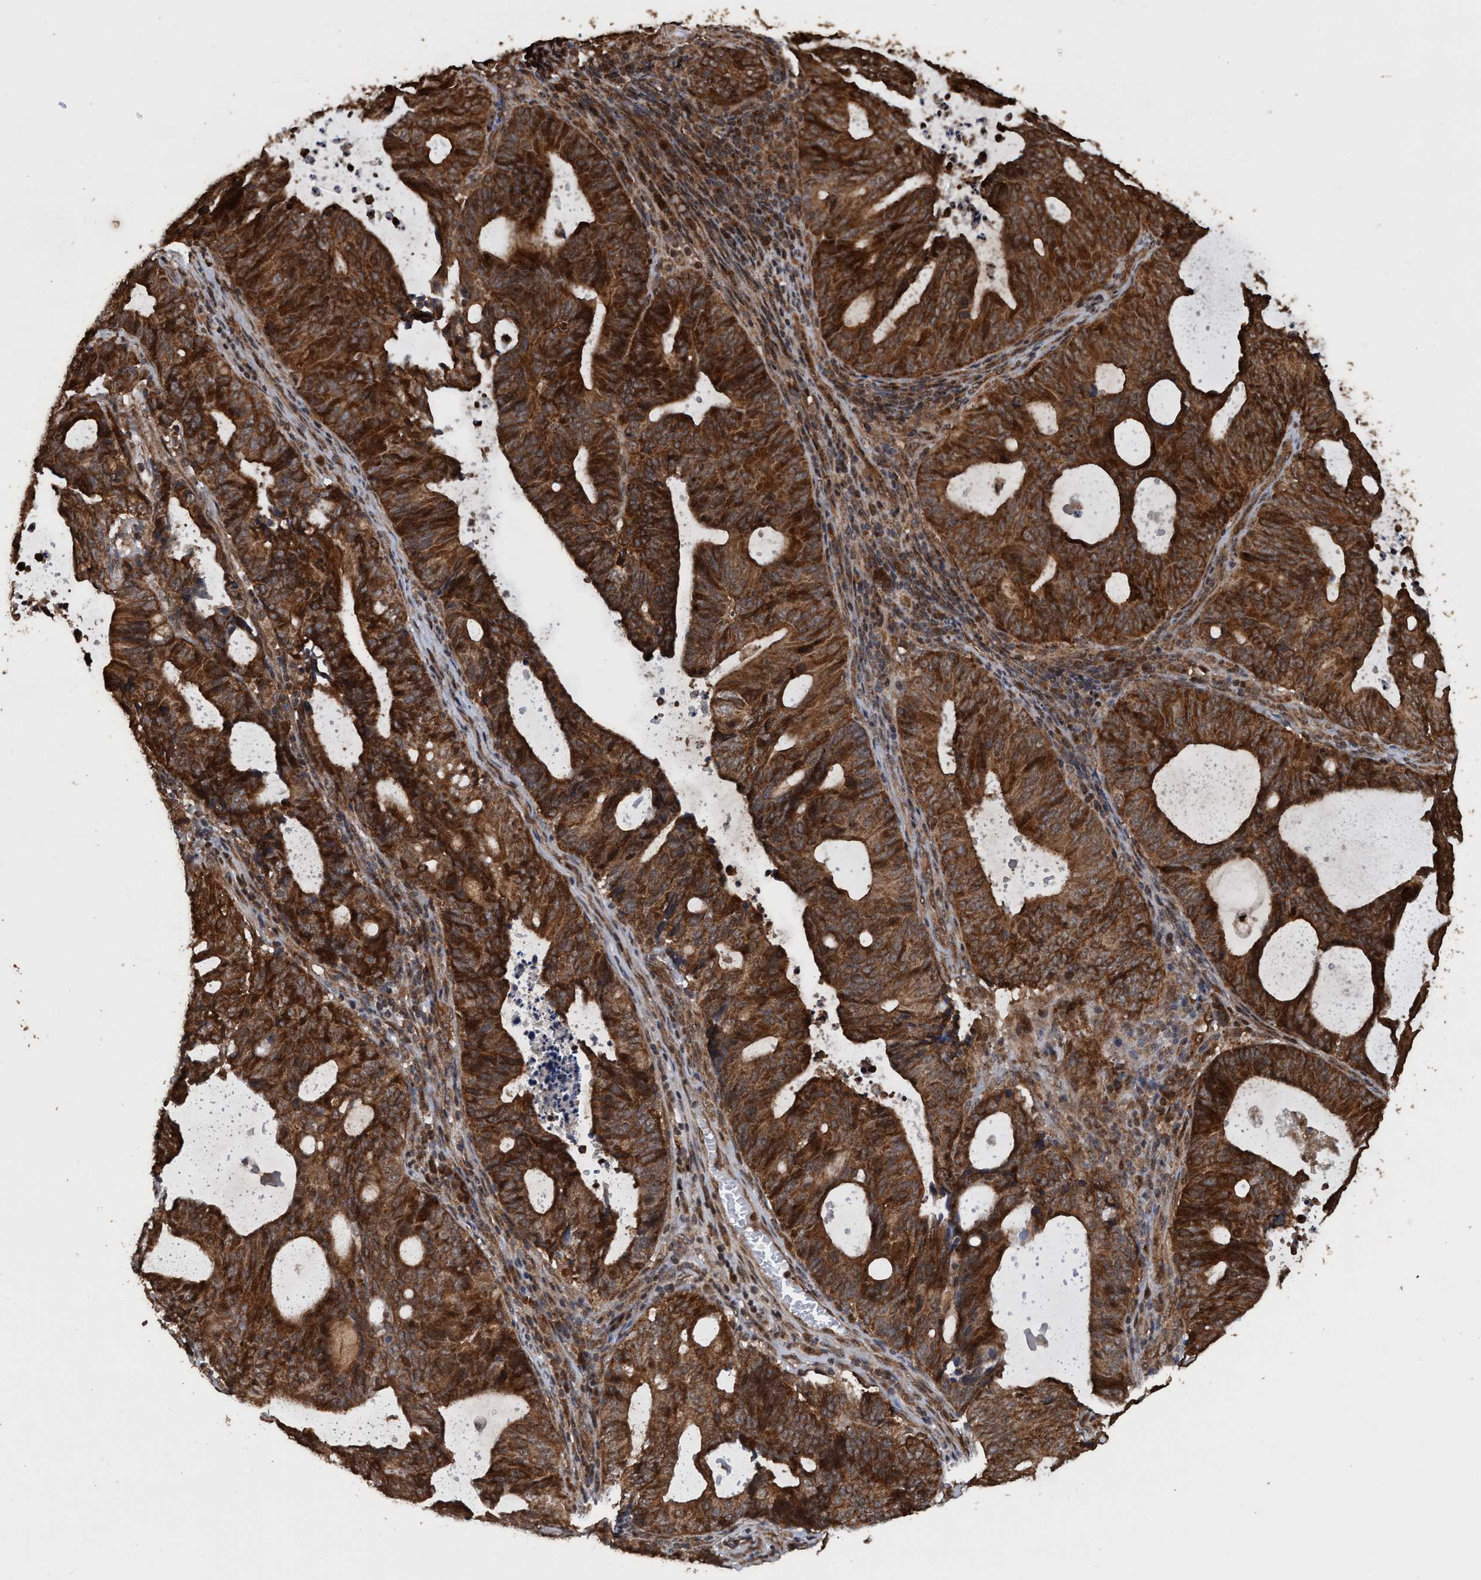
{"staining": {"intensity": "strong", "quantity": ">75%", "location": "cytoplasmic/membranous,nuclear"}, "tissue": "endometrial cancer", "cell_type": "Tumor cells", "image_type": "cancer", "snomed": [{"axis": "morphology", "description": "Adenocarcinoma, NOS"}, {"axis": "topography", "description": "Uterus"}], "caption": "An IHC micrograph of tumor tissue is shown. Protein staining in brown labels strong cytoplasmic/membranous and nuclear positivity in endometrial adenocarcinoma within tumor cells. (DAB (3,3'-diaminobenzidine) = brown stain, brightfield microscopy at high magnification).", "gene": "TRPC7", "patient": {"sex": "female", "age": 83}}